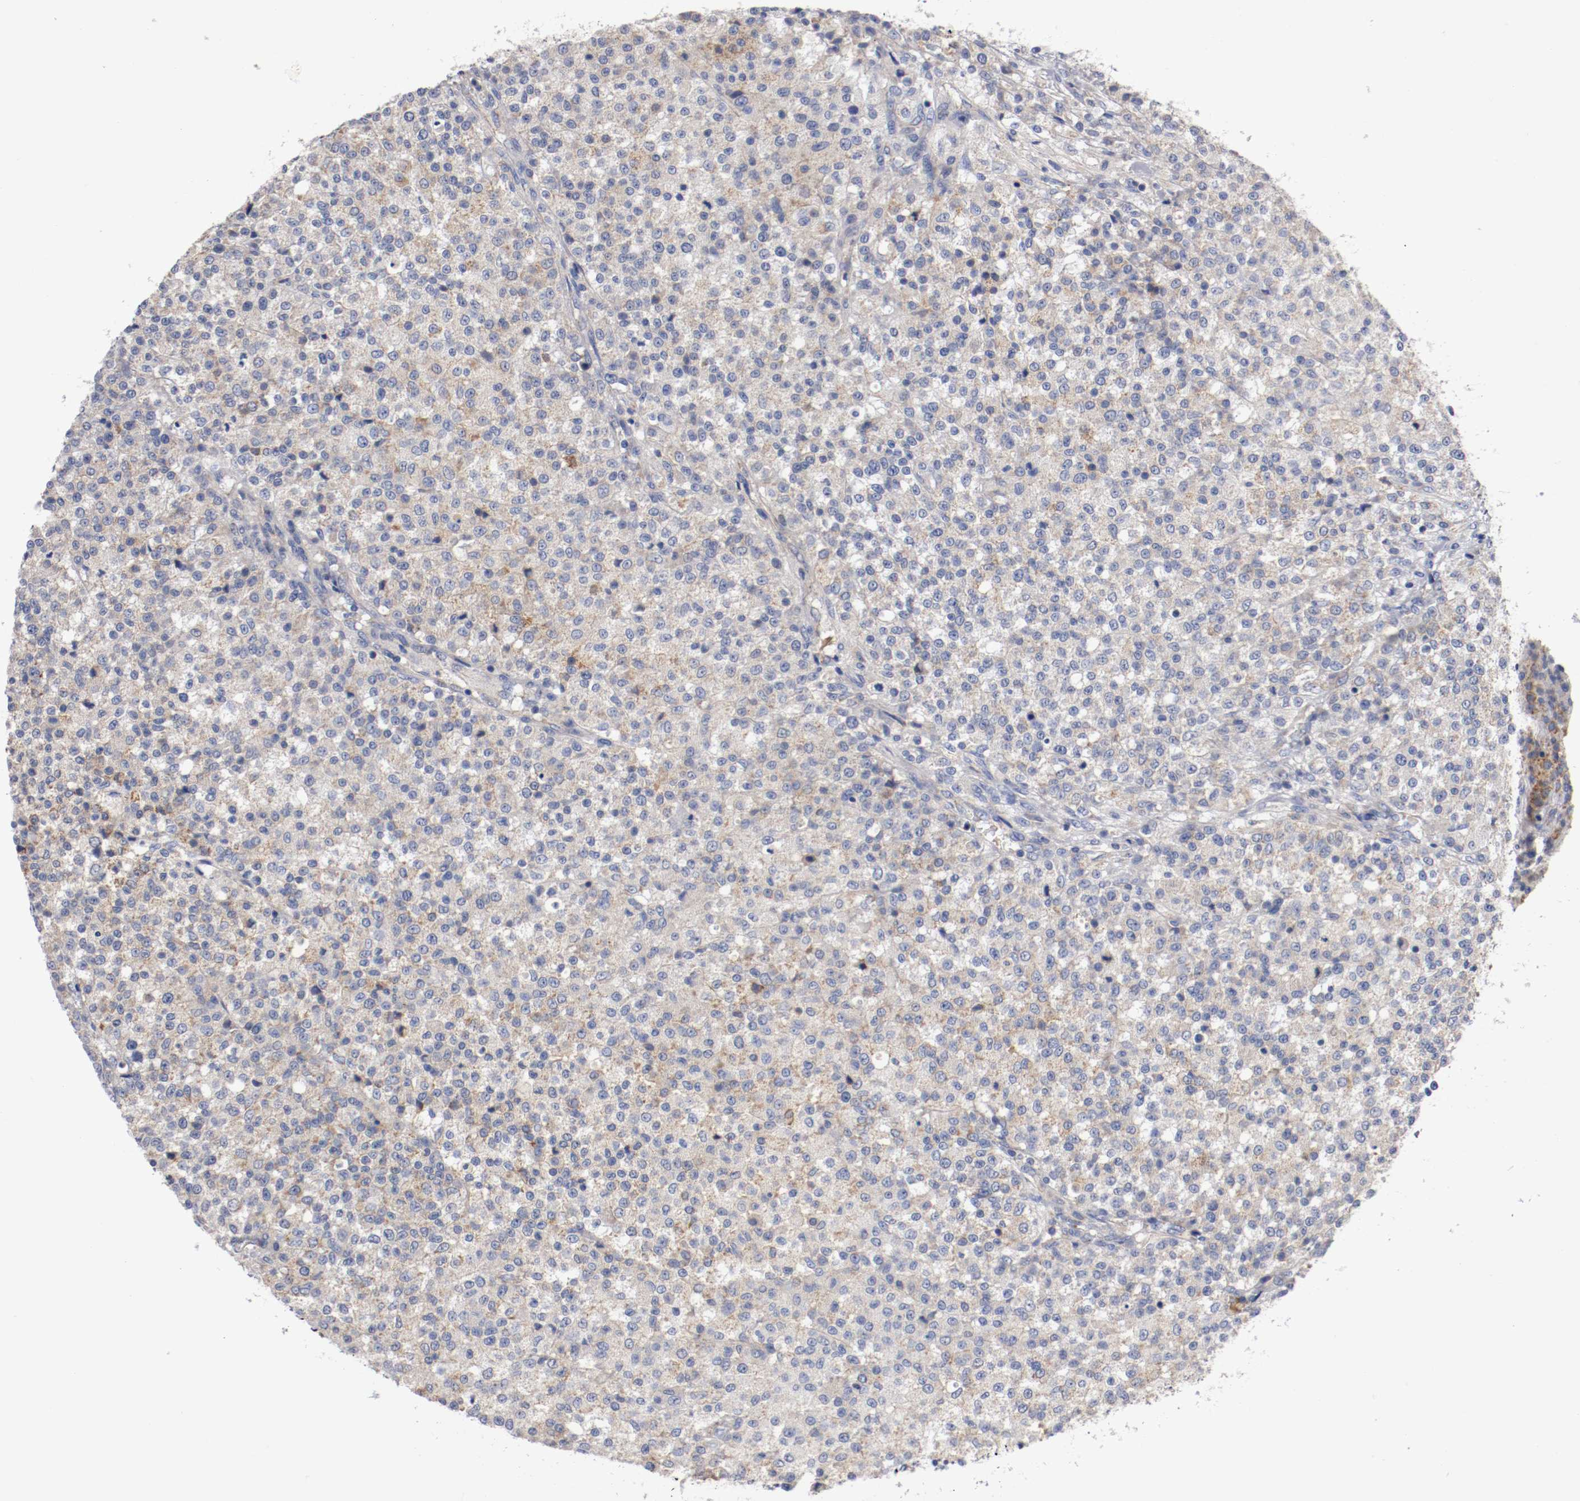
{"staining": {"intensity": "weak", "quantity": "25%-75%", "location": "cytoplasmic/membranous"}, "tissue": "testis cancer", "cell_type": "Tumor cells", "image_type": "cancer", "snomed": [{"axis": "morphology", "description": "Seminoma, NOS"}, {"axis": "topography", "description": "Testis"}], "caption": "Immunohistochemical staining of human testis seminoma reveals weak cytoplasmic/membranous protein expression in about 25%-75% of tumor cells.", "gene": "PCSK6", "patient": {"sex": "male", "age": 59}}